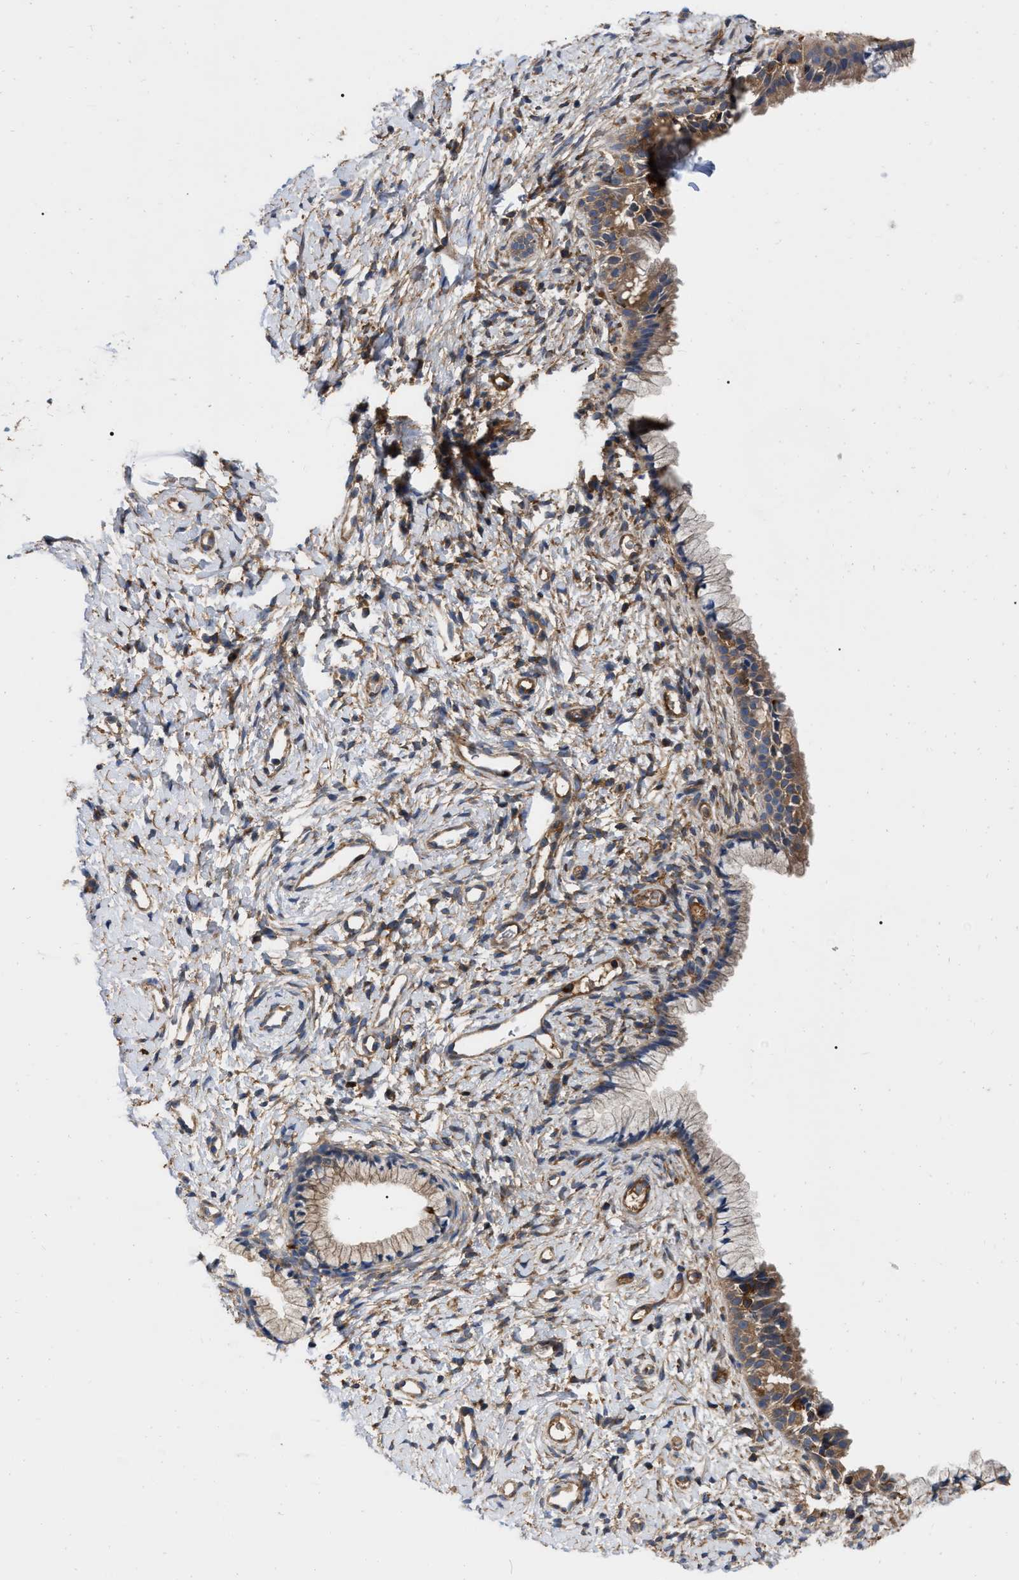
{"staining": {"intensity": "moderate", "quantity": "25%-75%", "location": "cytoplasmic/membranous"}, "tissue": "cervix", "cell_type": "Glandular cells", "image_type": "normal", "snomed": [{"axis": "morphology", "description": "Normal tissue, NOS"}, {"axis": "topography", "description": "Cervix"}], "caption": "A photomicrograph of cervix stained for a protein displays moderate cytoplasmic/membranous brown staining in glandular cells. Ihc stains the protein of interest in brown and the nuclei are stained blue.", "gene": "RABEP1", "patient": {"sex": "female", "age": 72}}